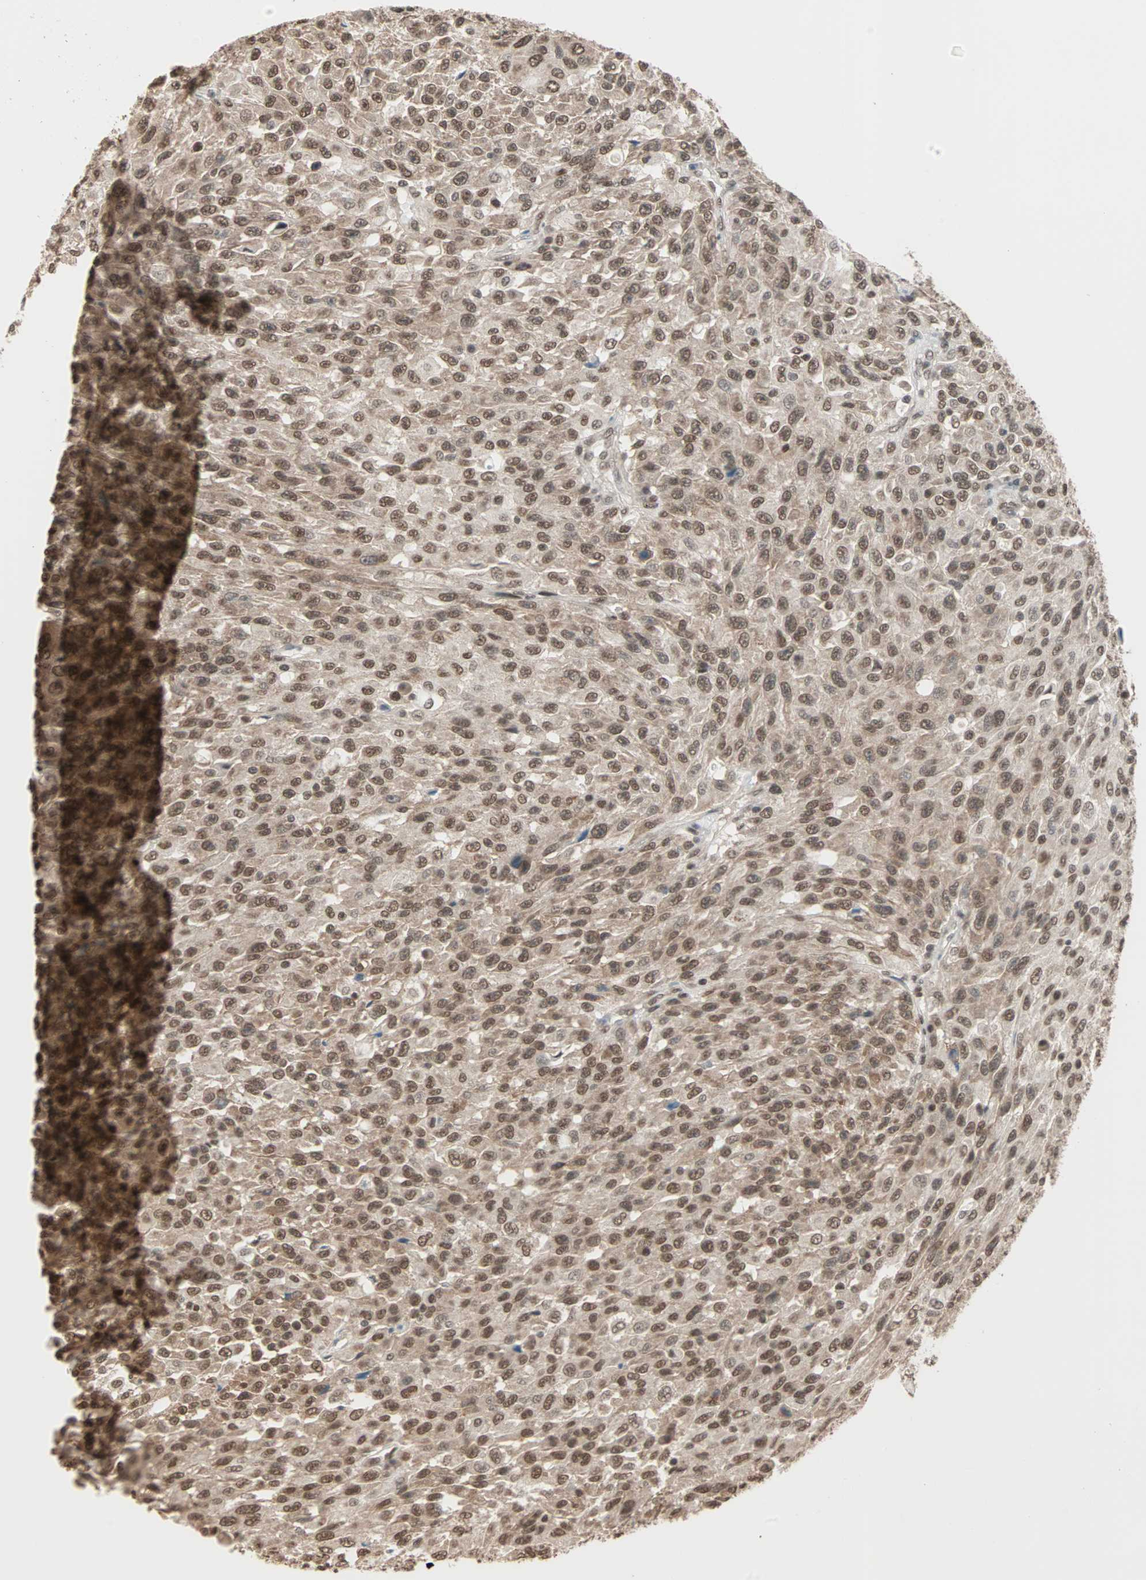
{"staining": {"intensity": "strong", "quantity": ">75%", "location": "nuclear"}, "tissue": "urothelial cancer", "cell_type": "Tumor cells", "image_type": "cancer", "snomed": [{"axis": "morphology", "description": "Urothelial carcinoma, High grade"}, {"axis": "topography", "description": "Urinary bladder"}], "caption": "Immunohistochemistry (IHC) staining of urothelial carcinoma (high-grade), which displays high levels of strong nuclear positivity in about >75% of tumor cells indicating strong nuclear protein expression. The staining was performed using DAB (3,3'-diaminobenzidine) (brown) for protein detection and nuclei were counterstained in hematoxylin (blue).", "gene": "DAZAP1", "patient": {"sex": "male", "age": 66}}